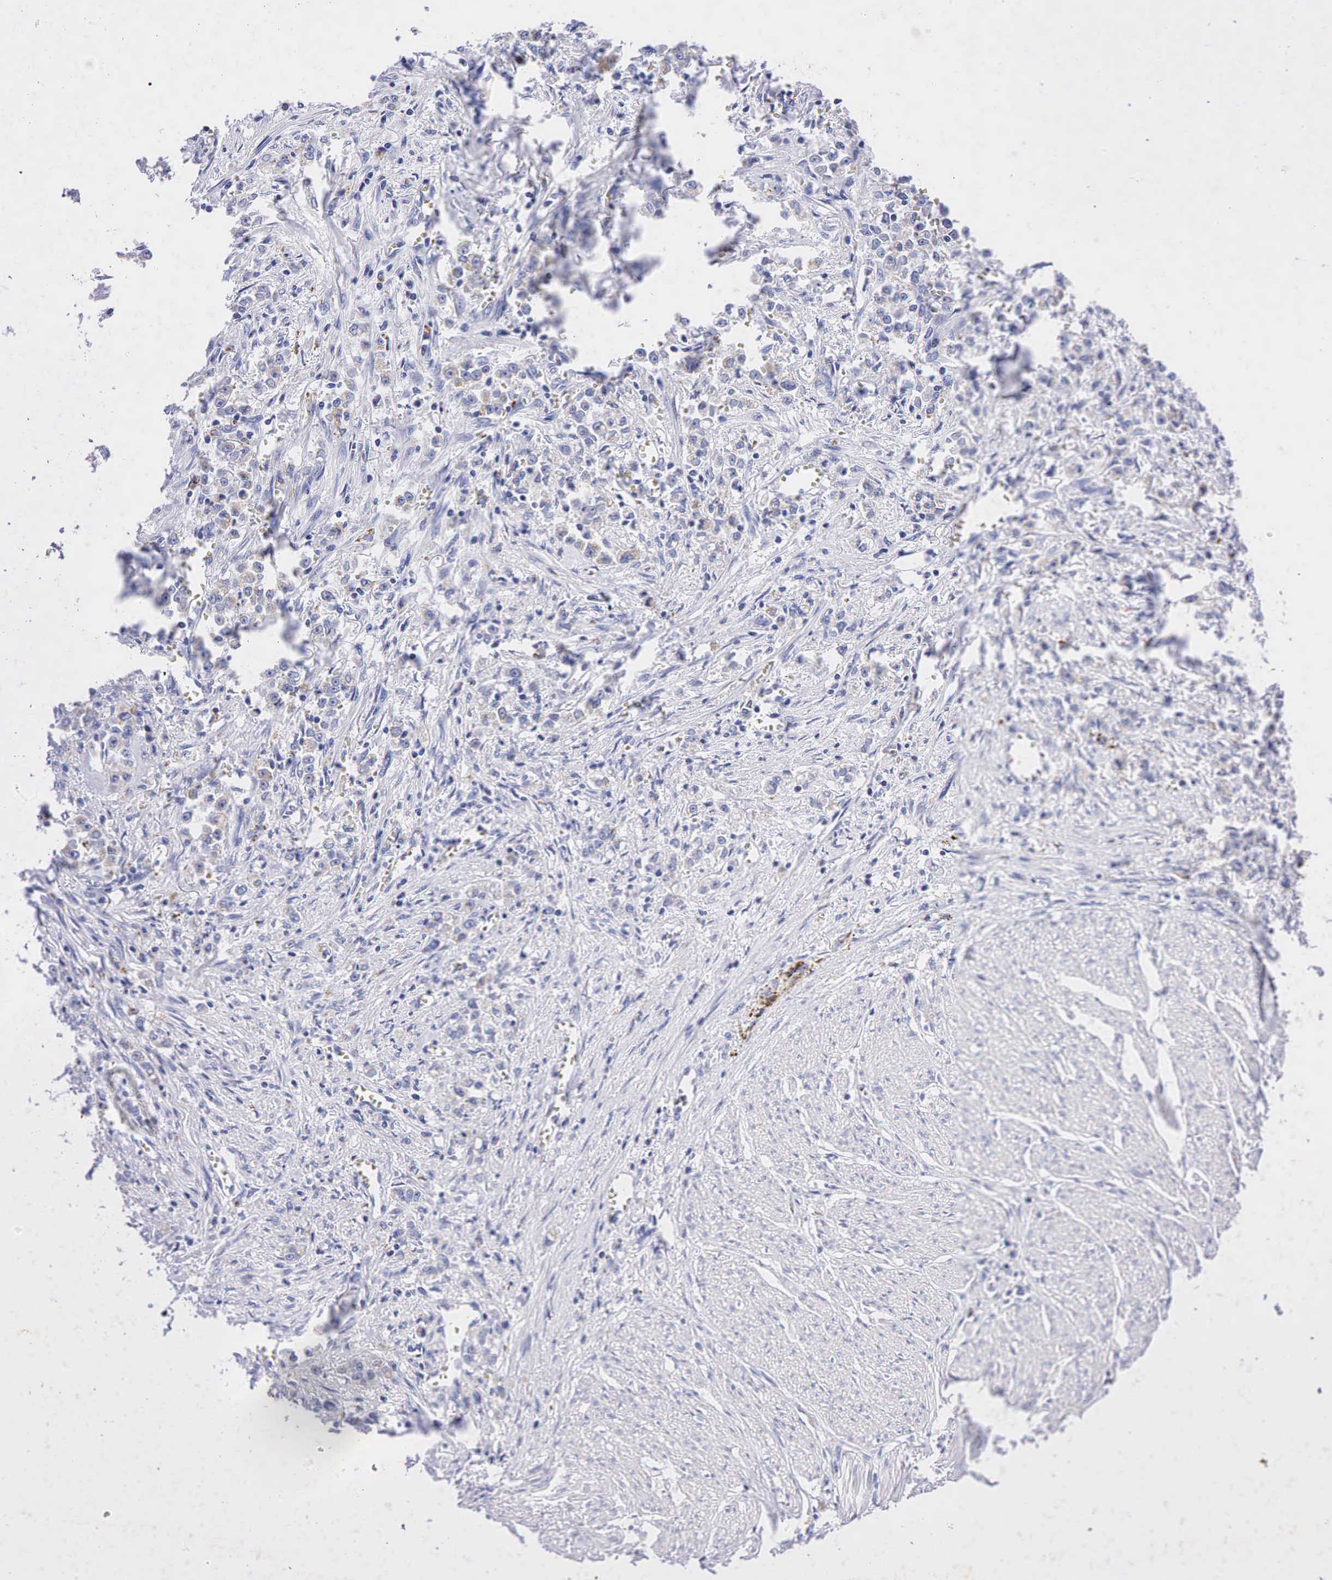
{"staining": {"intensity": "weak", "quantity": "<25%", "location": "cytoplasmic/membranous"}, "tissue": "stomach cancer", "cell_type": "Tumor cells", "image_type": "cancer", "snomed": [{"axis": "morphology", "description": "Adenocarcinoma, NOS"}, {"axis": "topography", "description": "Stomach"}], "caption": "DAB immunohistochemical staining of stomach cancer displays no significant positivity in tumor cells. (DAB (3,3'-diaminobenzidine) immunohistochemistry (IHC) with hematoxylin counter stain).", "gene": "SYP", "patient": {"sex": "male", "age": 72}}